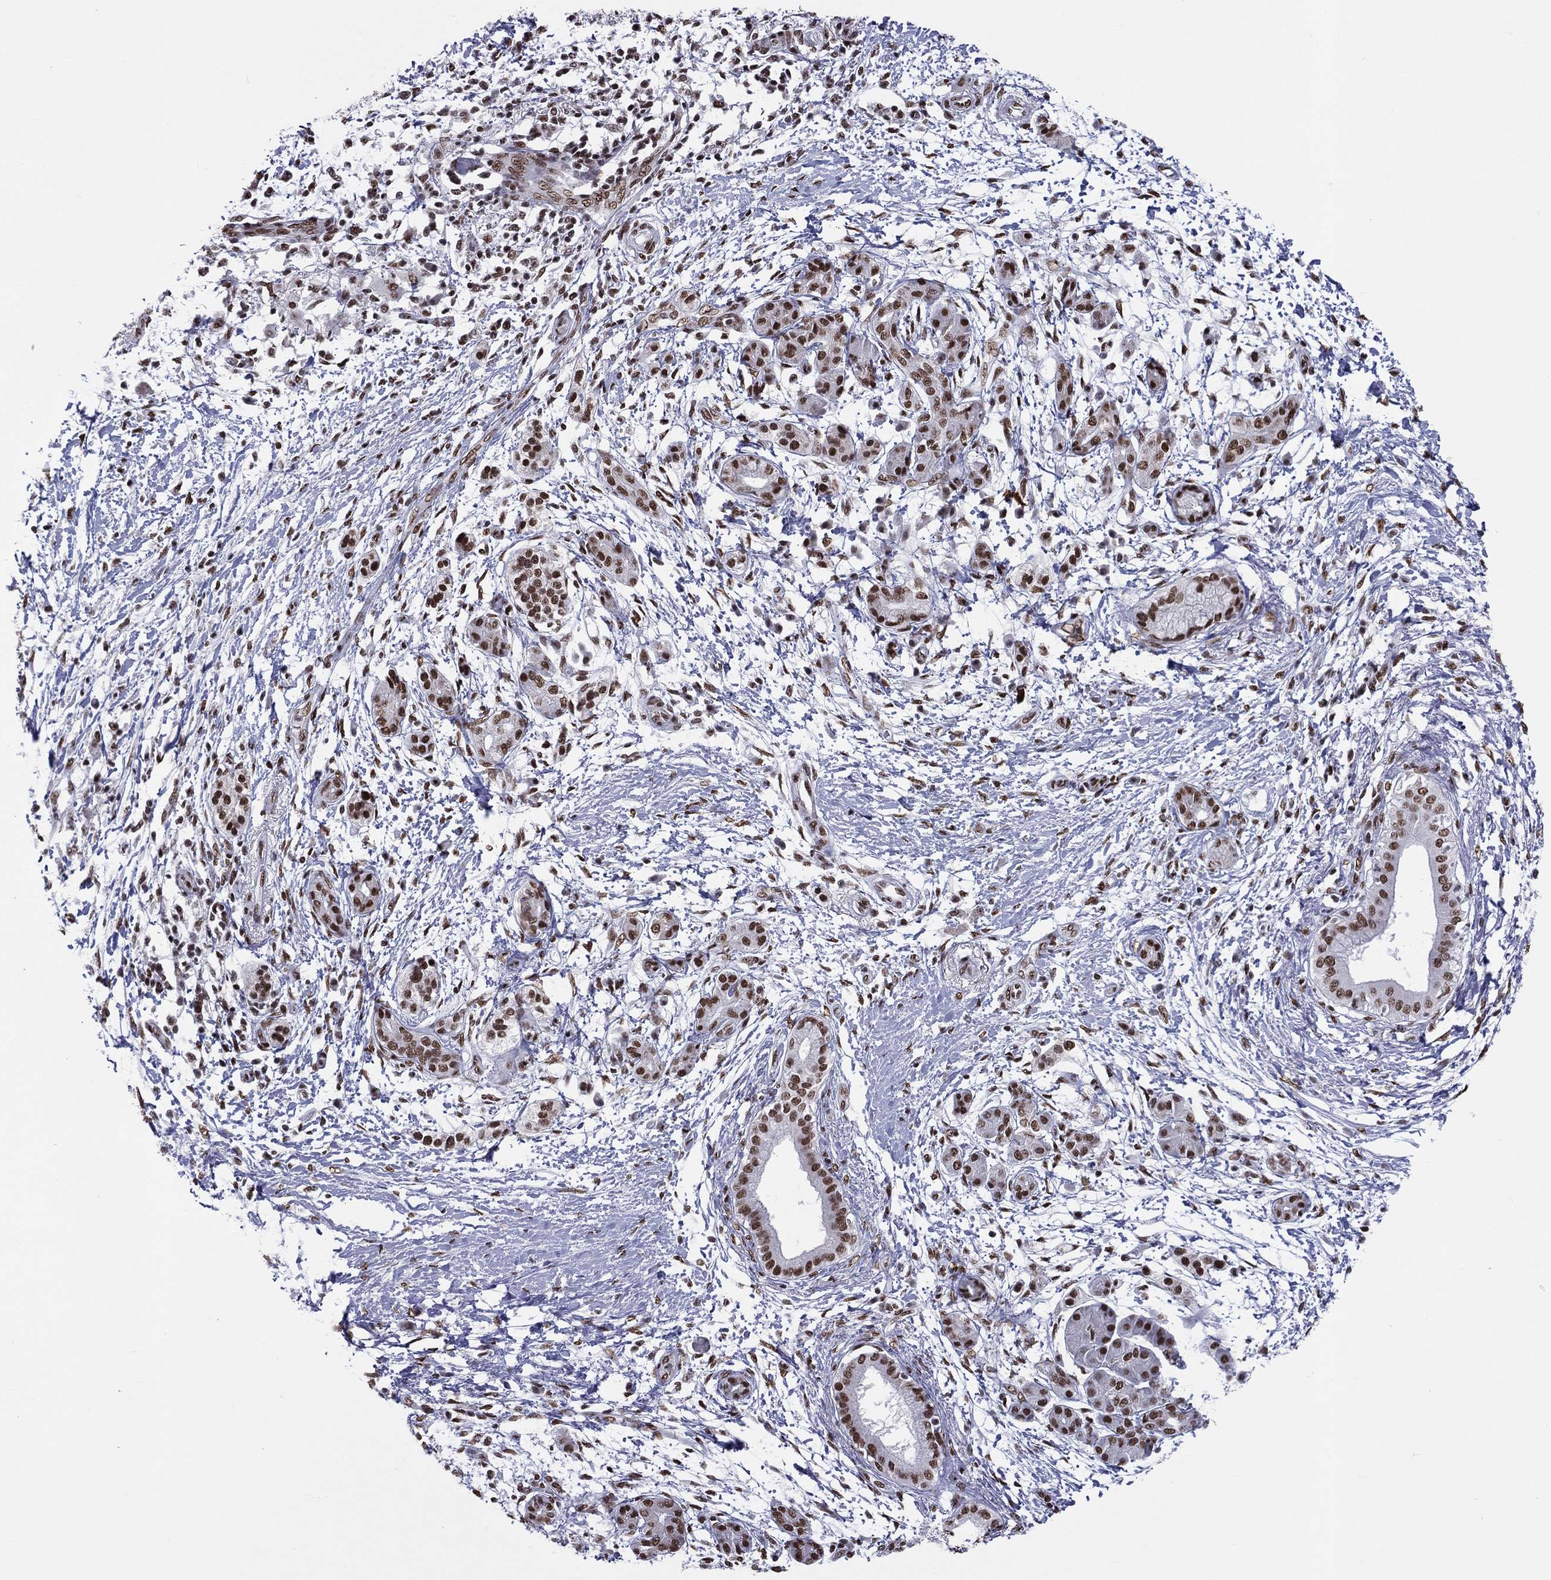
{"staining": {"intensity": "strong", "quantity": ">75%", "location": "nuclear"}, "tissue": "pancreatic cancer", "cell_type": "Tumor cells", "image_type": "cancer", "snomed": [{"axis": "morphology", "description": "Adenocarcinoma, NOS"}, {"axis": "topography", "description": "Pancreas"}], "caption": "Immunohistochemical staining of pancreatic adenocarcinoma displays strong nuclear protein expression in approximately >75% of tumor cells. The staining was performed using DAB (3,3'-diaminobenzidine) to visualize the protein expression in brown, while the nuclei were stained in blue with hematoxylin (Magnification: 20x).", "gene": "ZNF7", "patient": {"sex": "female", "age": 72}}